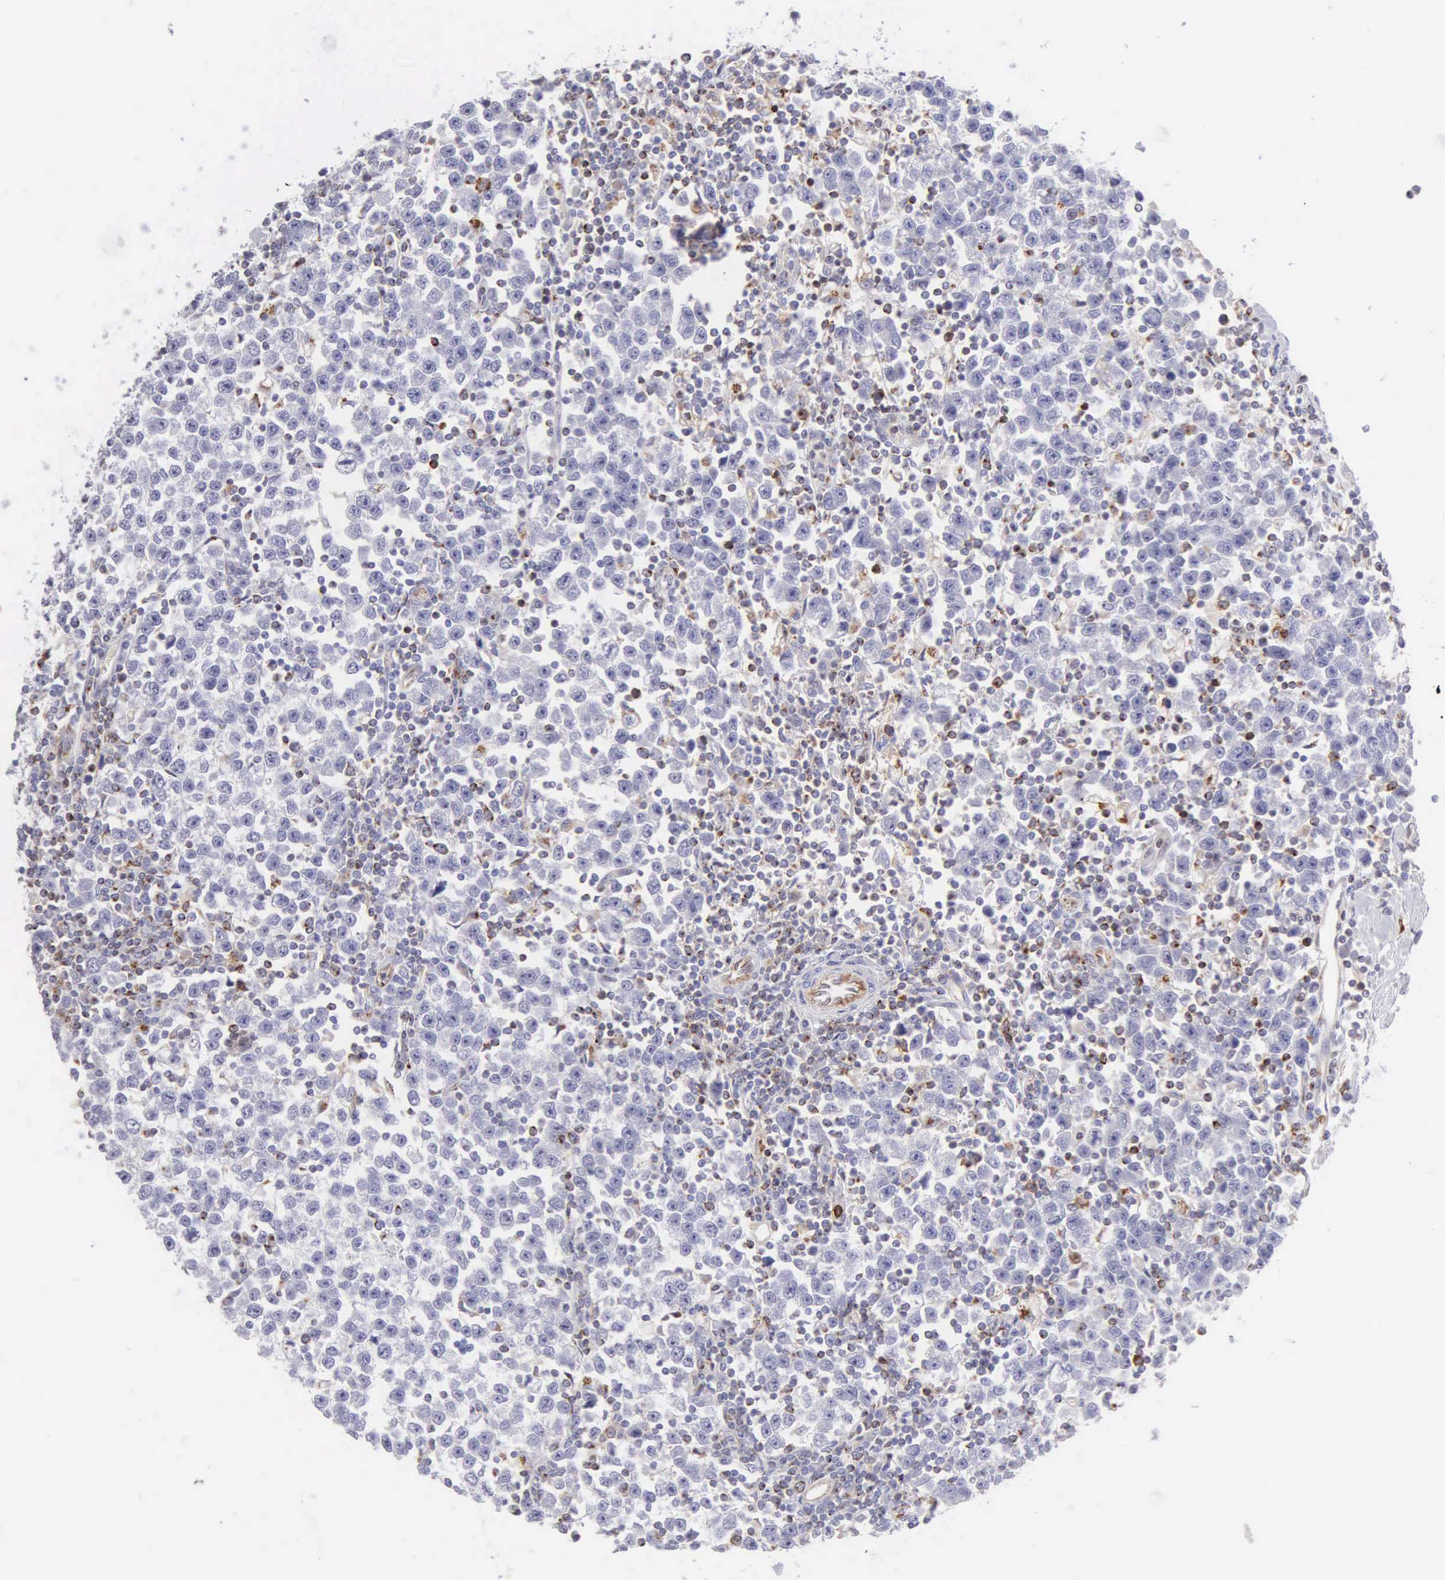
{"staining": {"intensity": "negative", "quantity": "none", "location": "none"}, "tissue": "testis cancer", "cell_type": "Tumor cells", "image_type": "cancer", "snomed": [{"axis": "morphology", "description": "Seminoma, NOS"}, {"axis": "topography", "description": "Testis"}], "caption": "Immunohistochemistry image of human testis cancer stained for a protein (brown), which exhibits no expression in tumor cells.", "gene": "SRGN", "patient": {"sex": "male", "age": 43}}